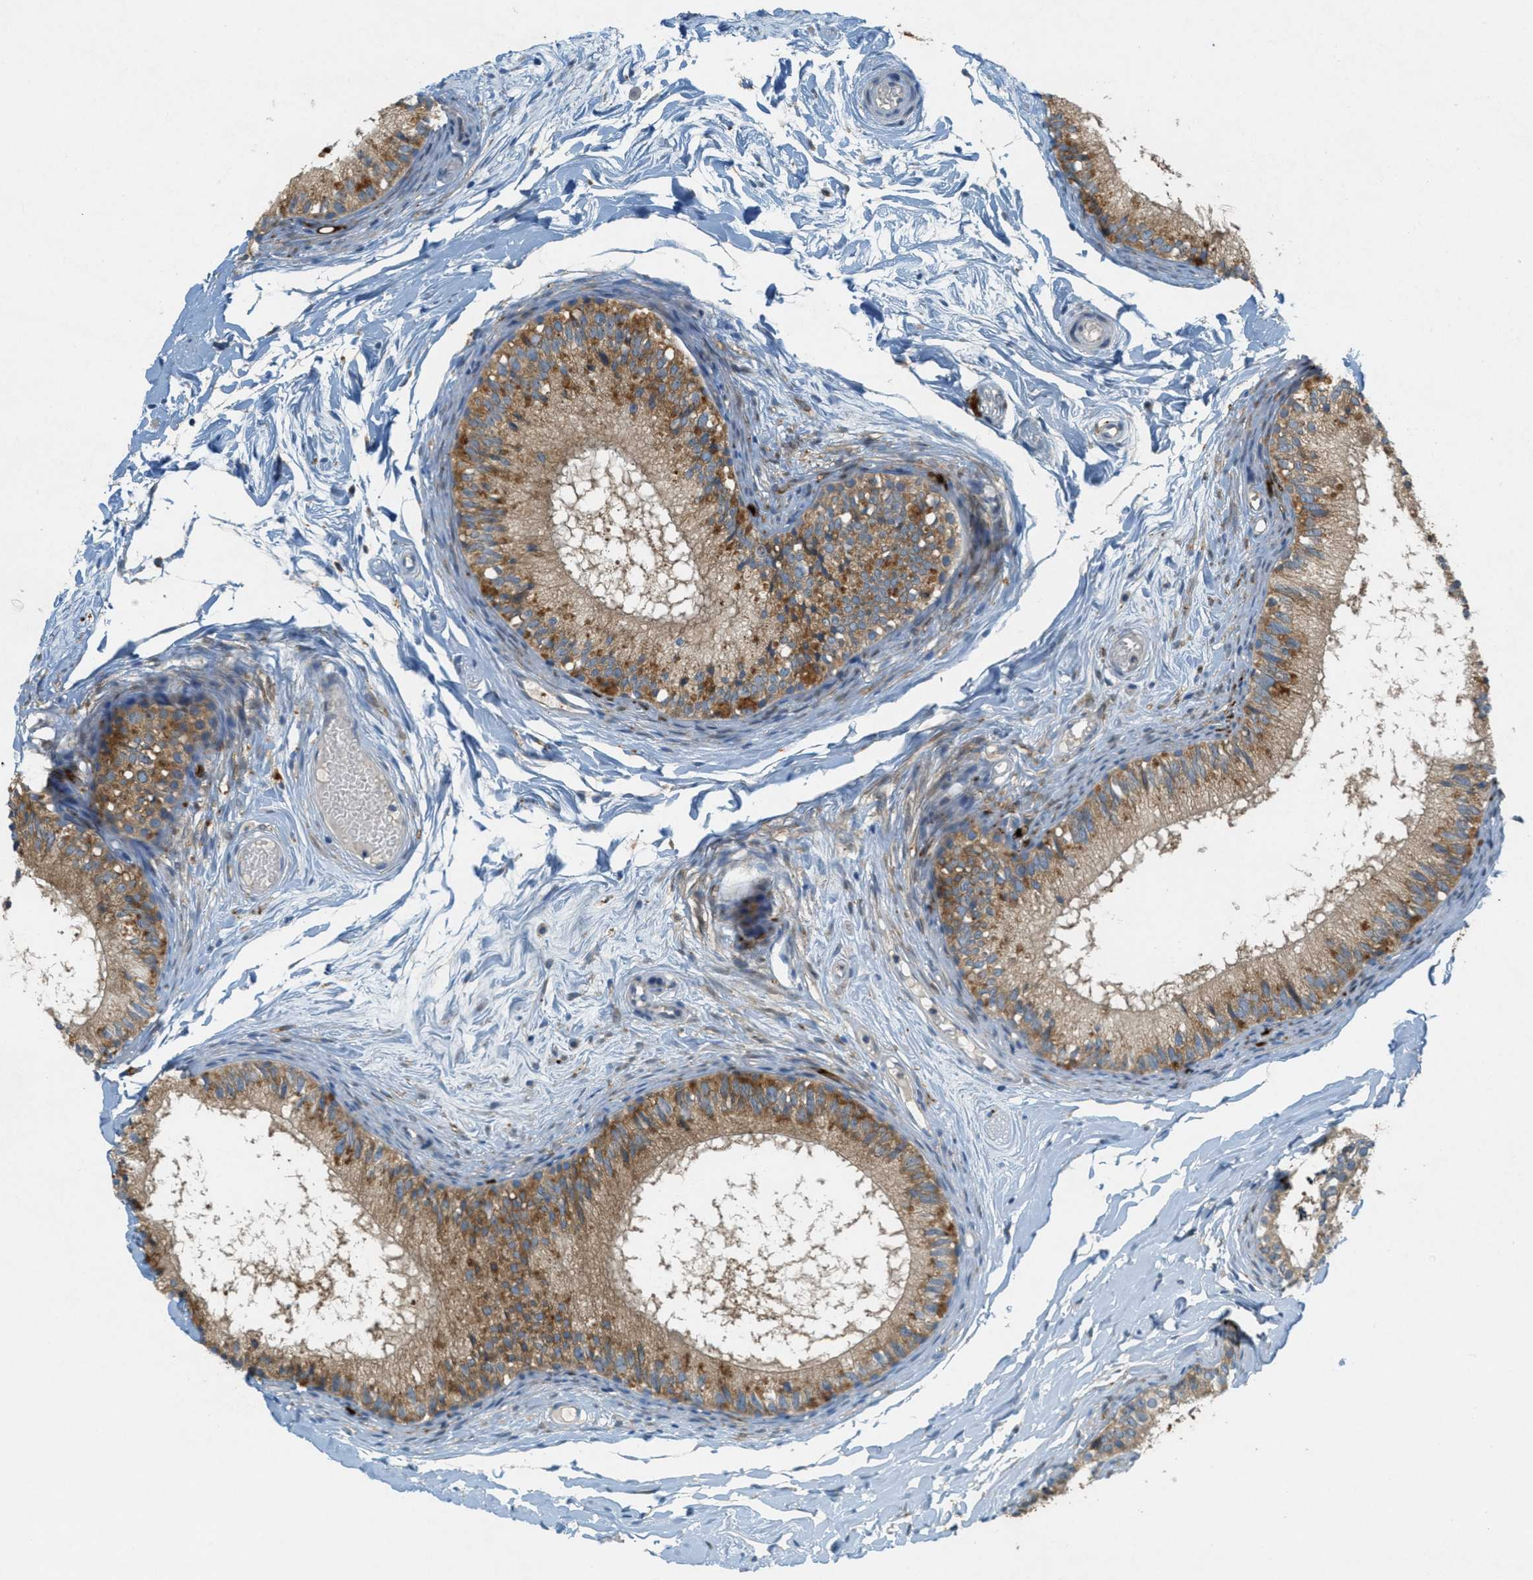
{"staining": {"intensity": "moderate", "quantity": ">75%", "location": "cytoplasmic/membranous"}, "tissue": "epididymis", "cell_type": "Glandular cells", "image_type": "normal", "snomed": [{"axis": "morphology", "description": "Normal tissue, NOS"}, {"axis": "topography", "description": "Epididymis"}], "caption": "The image reveals immunohistochemical staining of unremarkable epididymis. There is moderate cytoplasmic/membranous expression is seen in about >75% of glandular cells.", "gene": "SIGMAR1", "patient": {"sex": "male", "age": 46}}